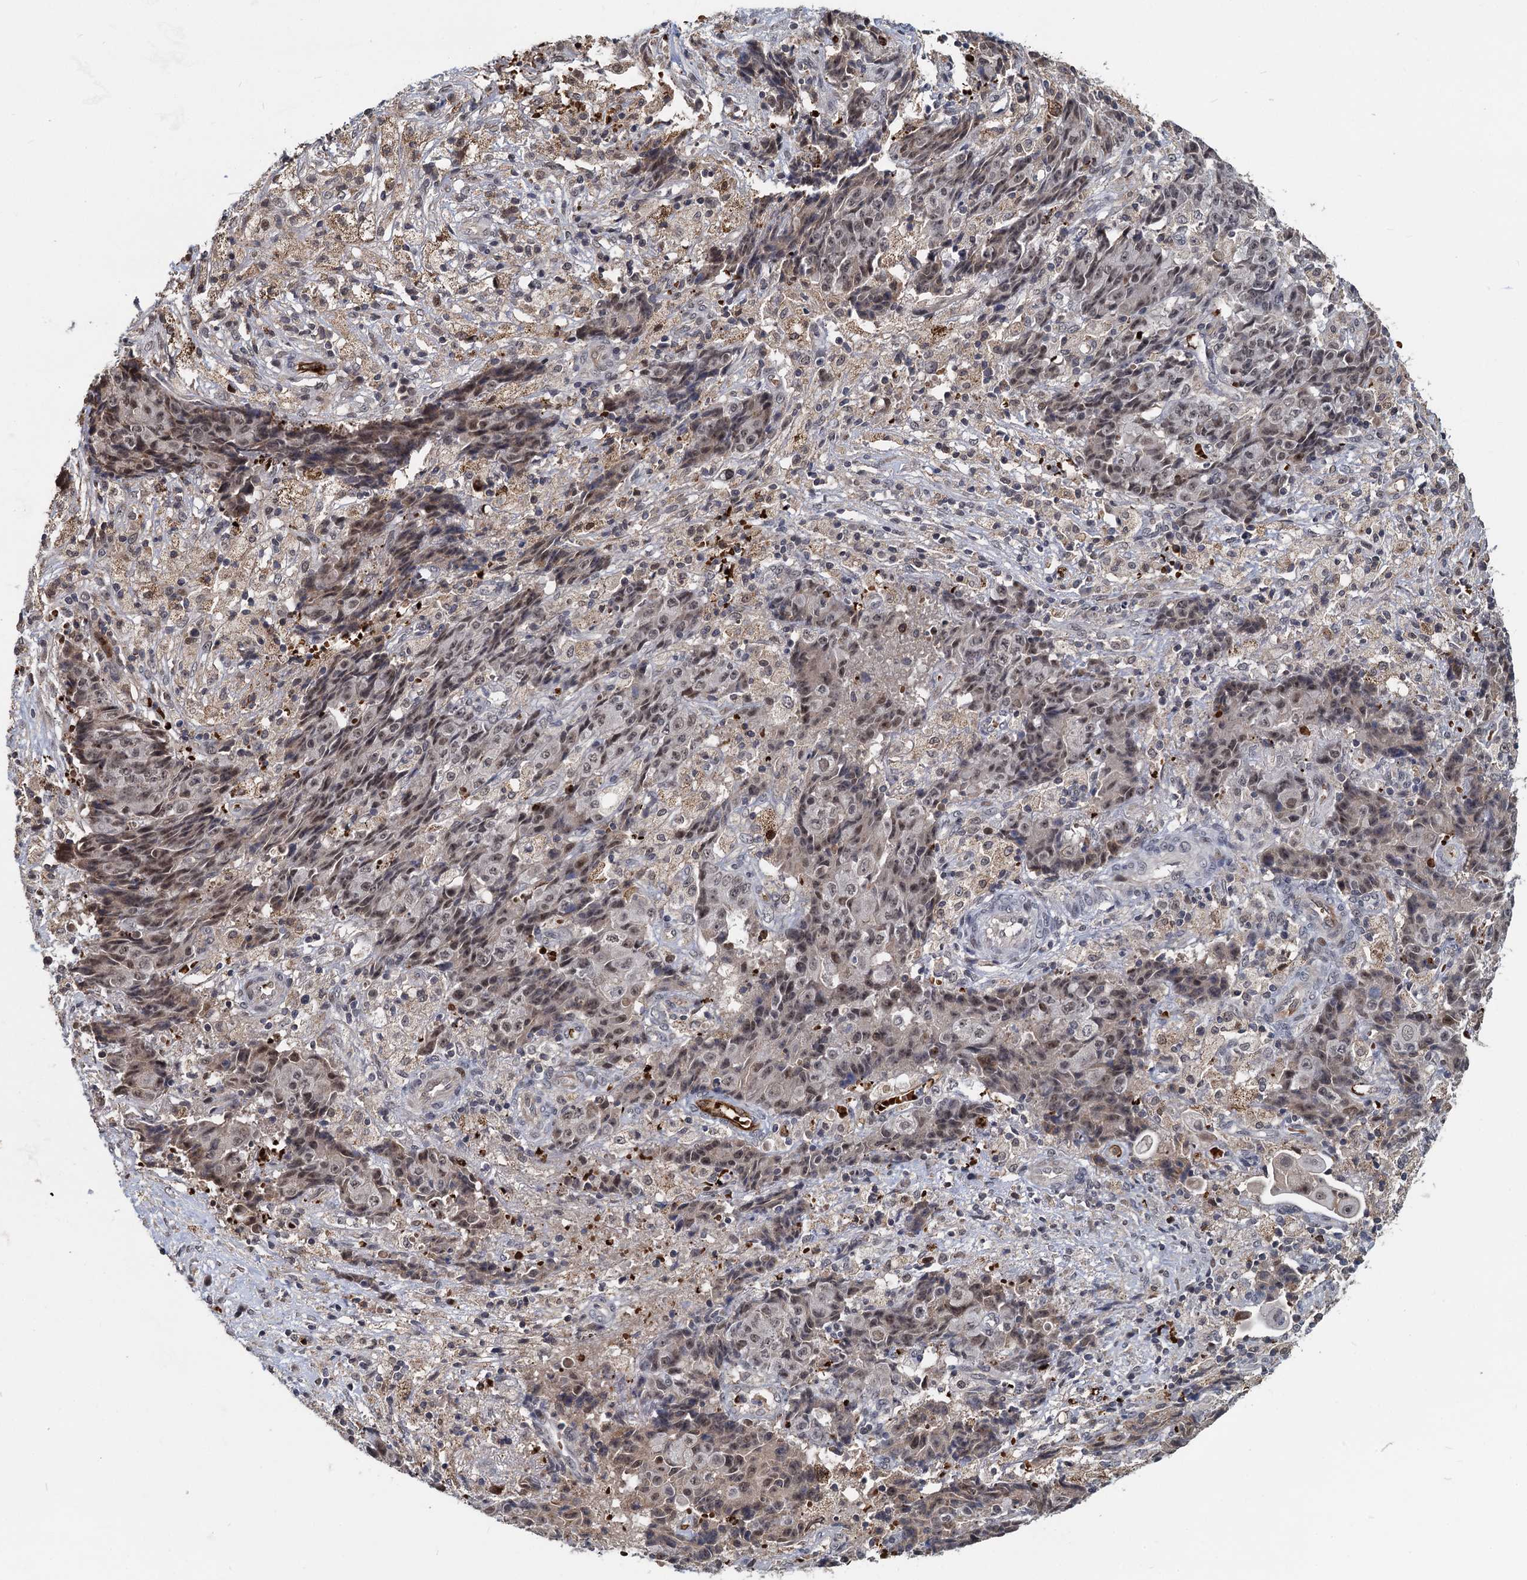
{"staining": {"intensity": "moderate", "quantity": ">75%", "location": "nuclear"}, "tissue": "ovarian cancer", "cell_type": "Tumor cells", "image_type": "cancer", "snomed": [{"axis": "morphology", "description": "Carcinoma, endometroid"}, {"axis": "topography", "description": "Ovary"}], "caption": "A medium amount of moderate nuclear positivity is seen in approximately >75% of tumor cells in endometroid carcinoma (ovarian) tissue.", "gene": "FANCI", "patient": {"sex": "female", "age": 42}}